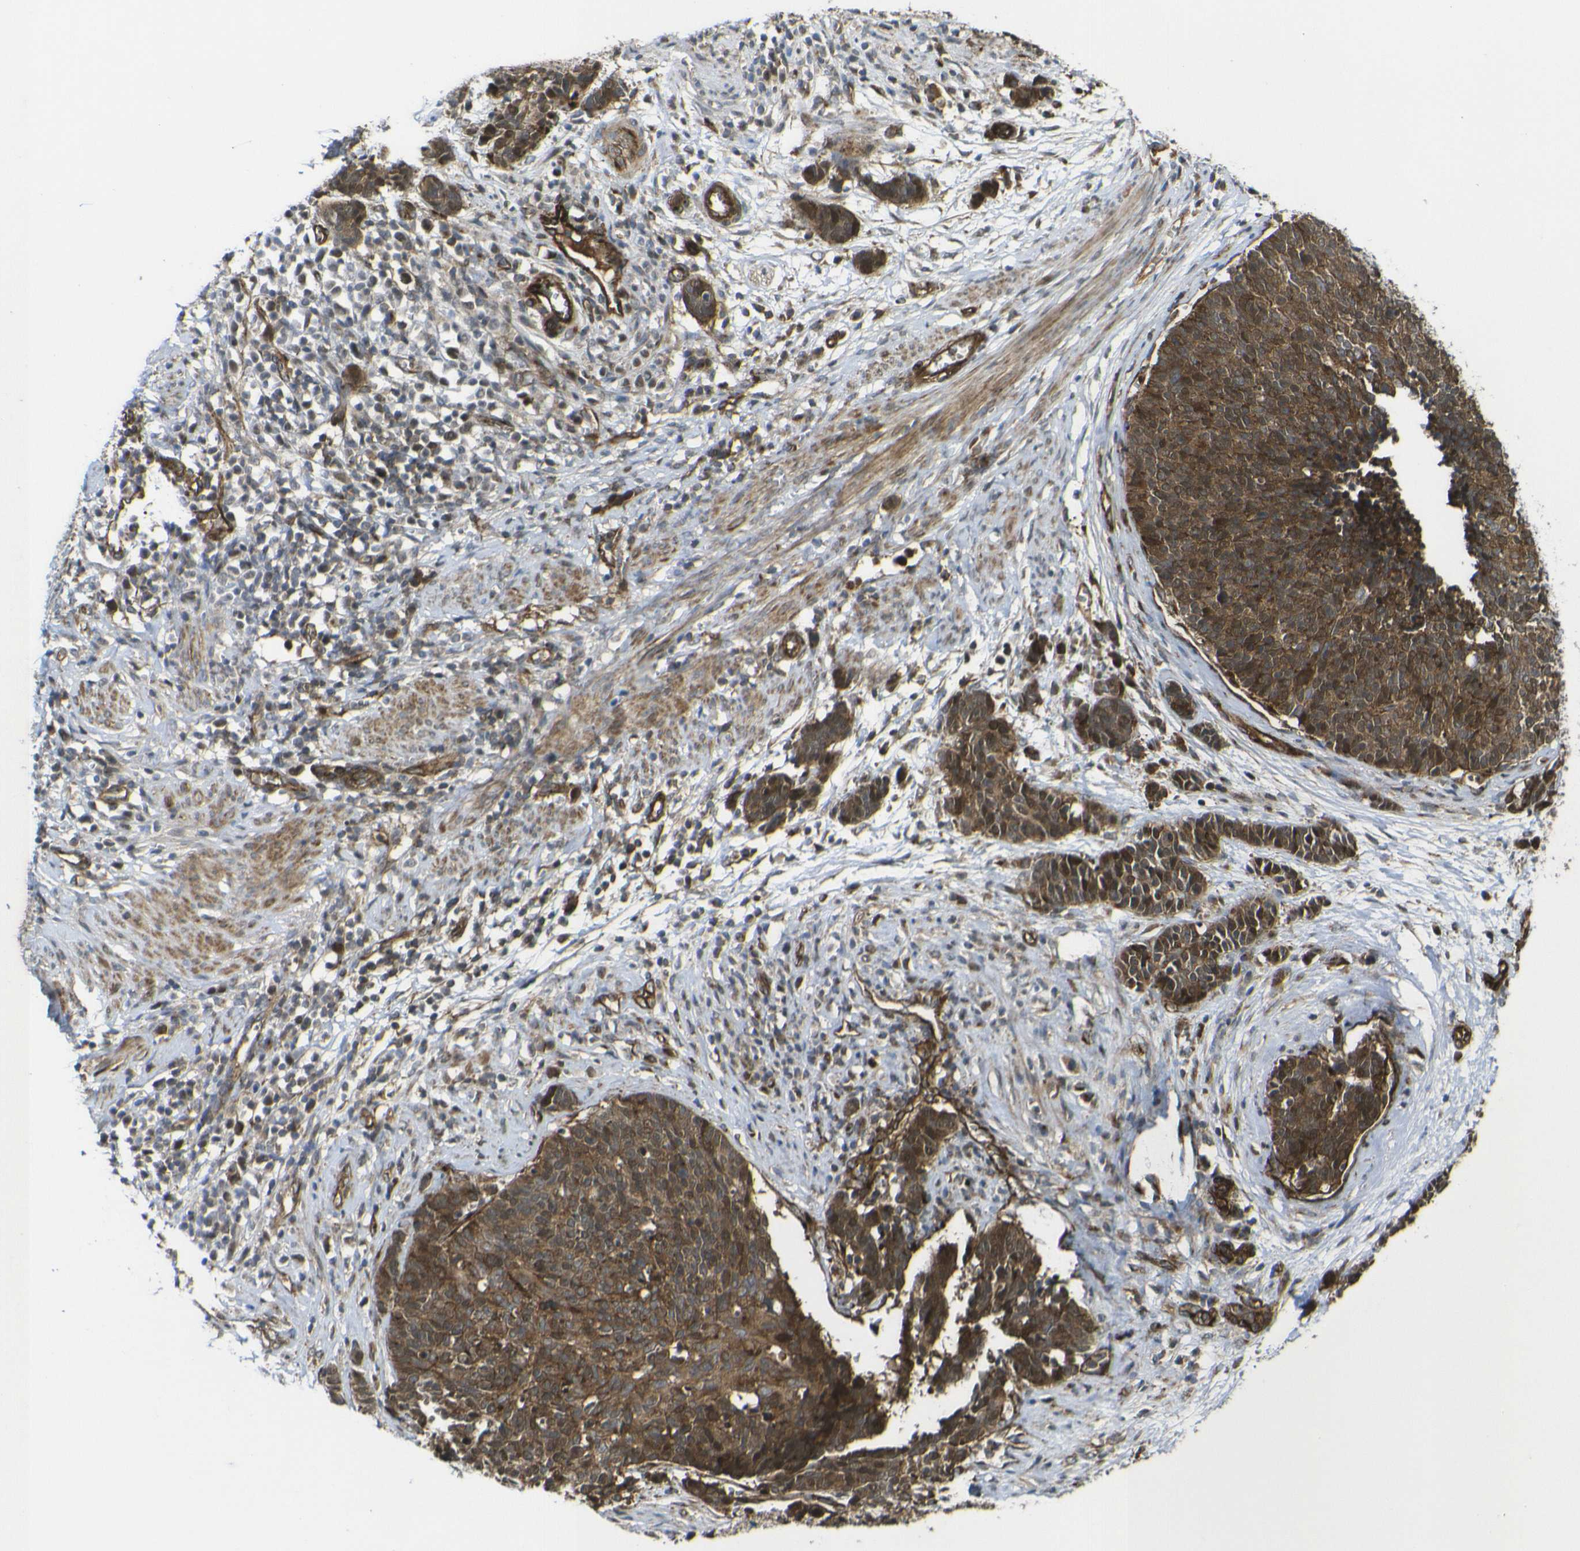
{"staining": {"intensity": "moderate", "quantity": ">75%", "location": "cytoplasmic/membranous,nuclear"}, "tissue": "cervical cancer", "cell_type": "Tumor cells", "image_type": "cancer", "snomed": [{"axis": "morphology", "description": "Squamous cell carcinoma, NOS"}, {"axis": "topography", "description": "Cervix"}], "caption": "High-power microscopy captured an IHC image of cervical cancer (squamous cell carcinoma), revealing moderate cytoplasmic/membranous and nuclear expression in approximately >75% of tumor cells.", "gene": "ECE1", "patient": {"sex": "female", "age": 35}}